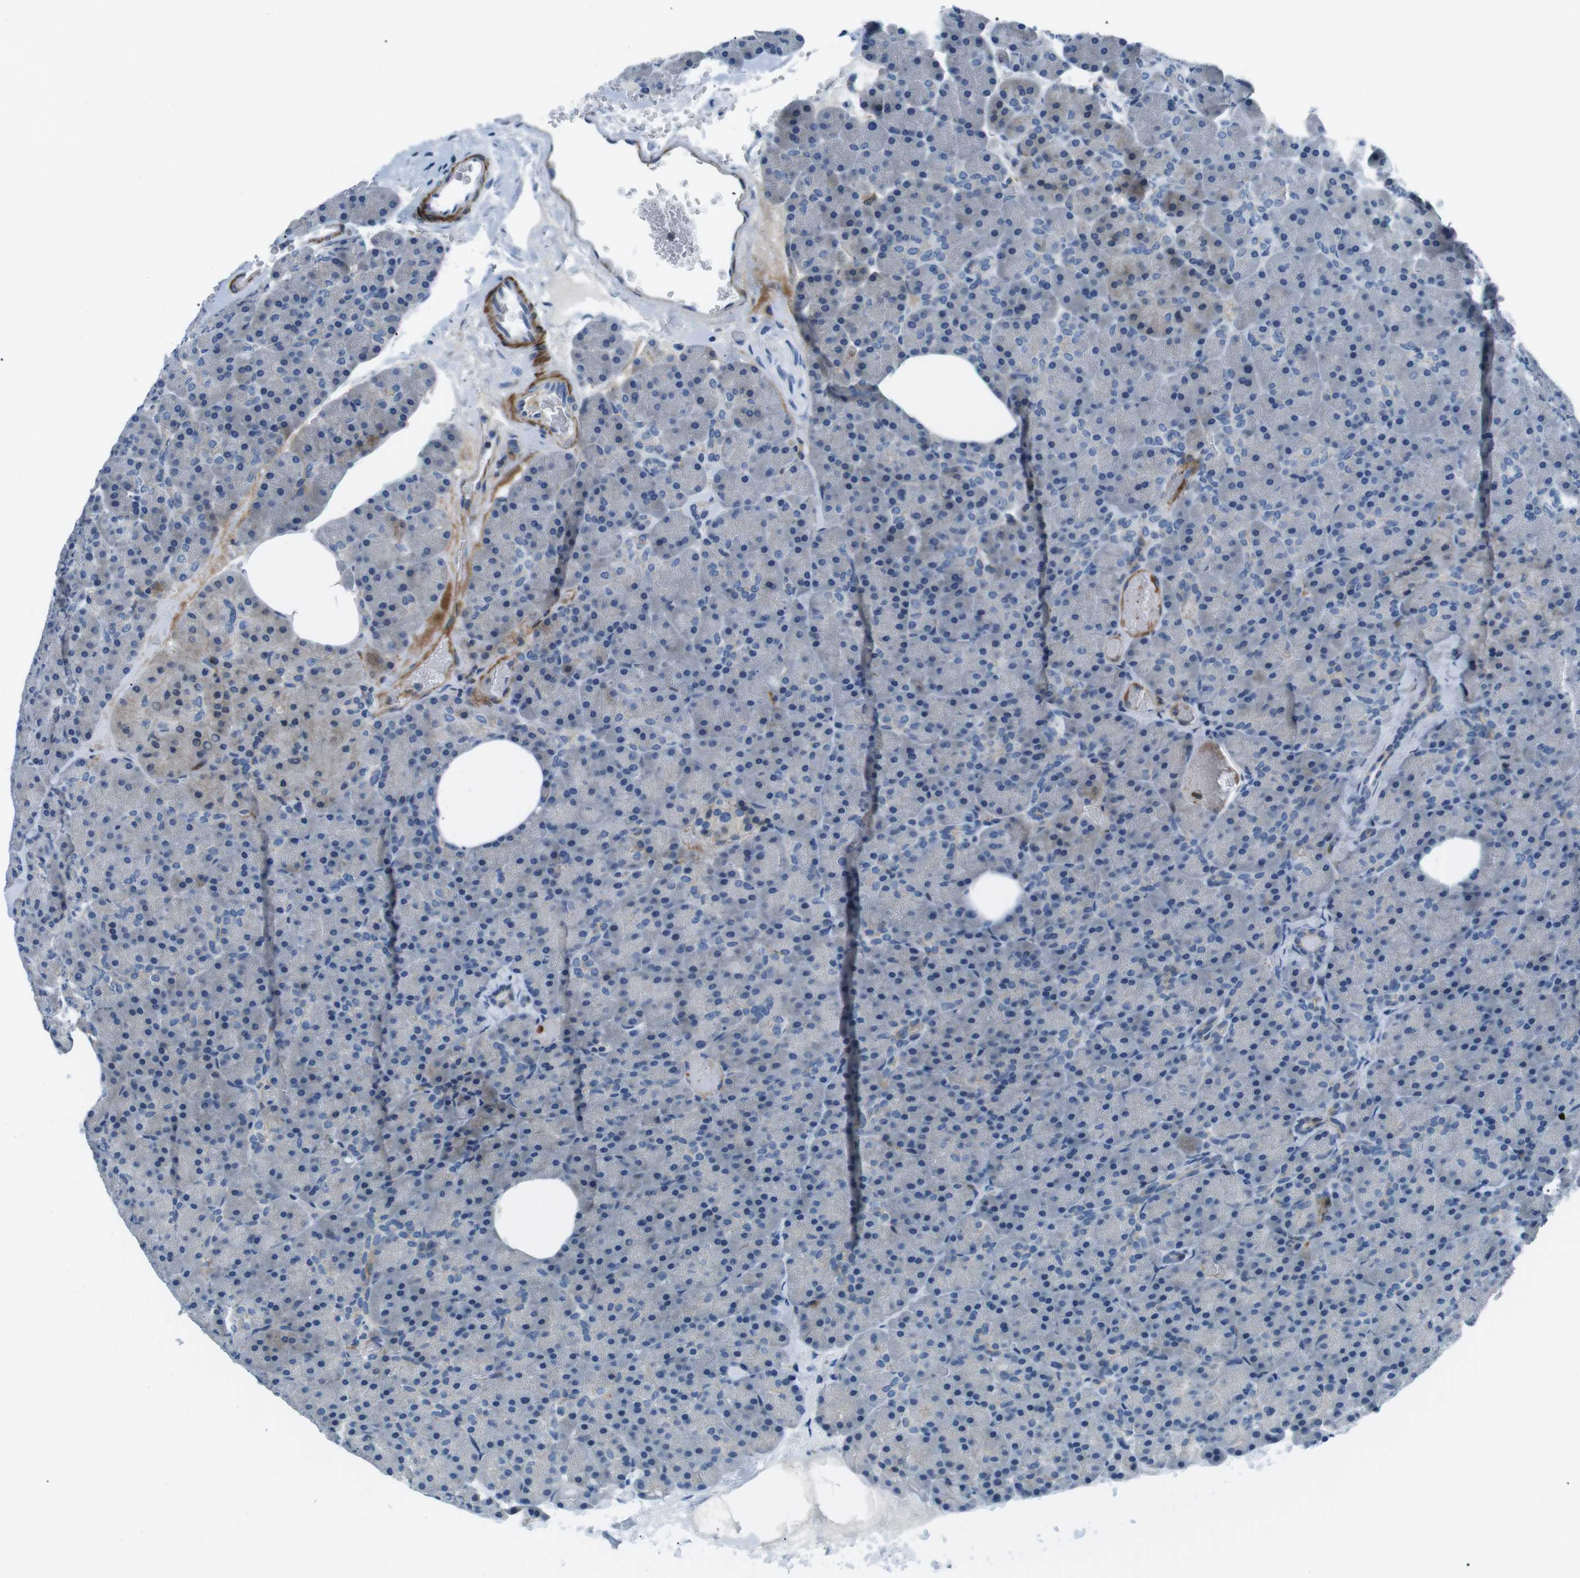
{"staining": {"intensity": "negative", "quantity": "none", "location": "none"}, "tissue": "pancreas", "cell_type": "Exocrine glandular cells", "image_type": "normal", "snomed": [{"axis": "morphology", "description": "Normal tissue, NOS"}, {"axis": "topography", "description": "Pancreas"}], "caption": "Human pancreas stained for a protein using IHC displays no expression in exocrine glandular cells.", "gene": "ARVCF", "patient": {"sex": "female", "age": 35}}